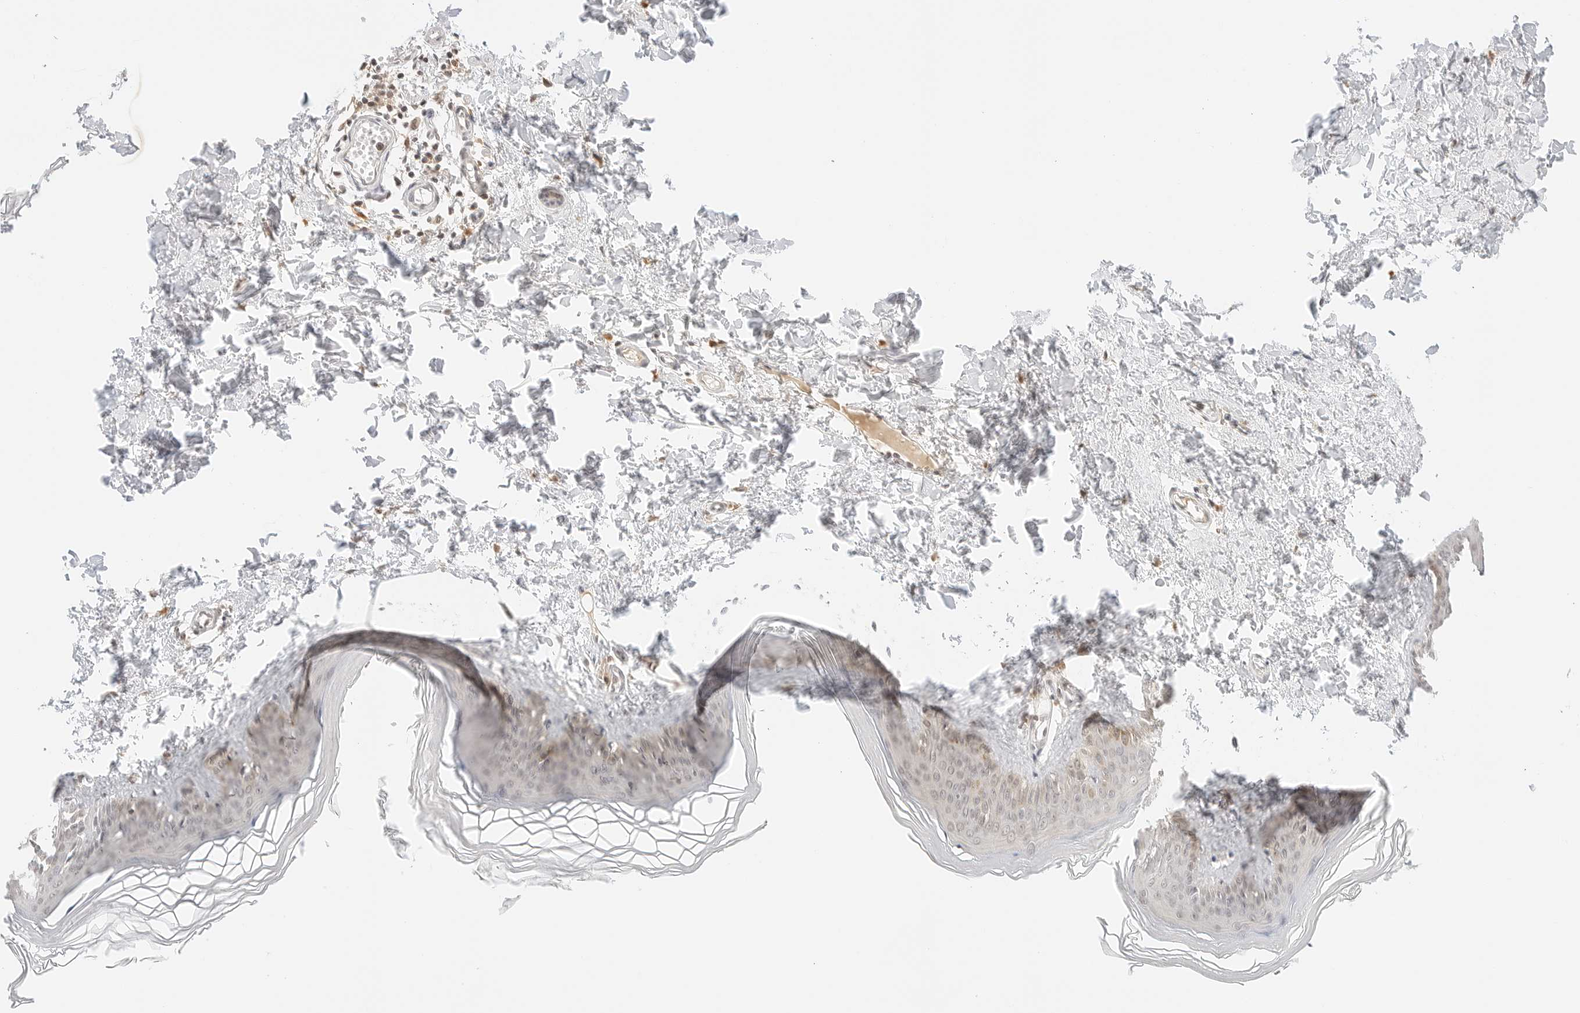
{"staining": {"intensity": "moderate", "quantity": "<25%", "location": "cytoplasmic/membranous"}, "tissue": "skin", "cell_type": "Fibroblasts", "image_type": "normal", "snomed": [{"axis": "morphology", "description": "Normal tissue, NOS"}, {"axis": "topography", "description": "Skin"}], "caption": "This photomicrograph exhibits IHC staining of benign skin, with low moderate cytoplasmic/membranous staining in approximately <25% of fibroblasts.", "gene": "SEPTIN4", "patient": {"sex": "female", "age": 27}}